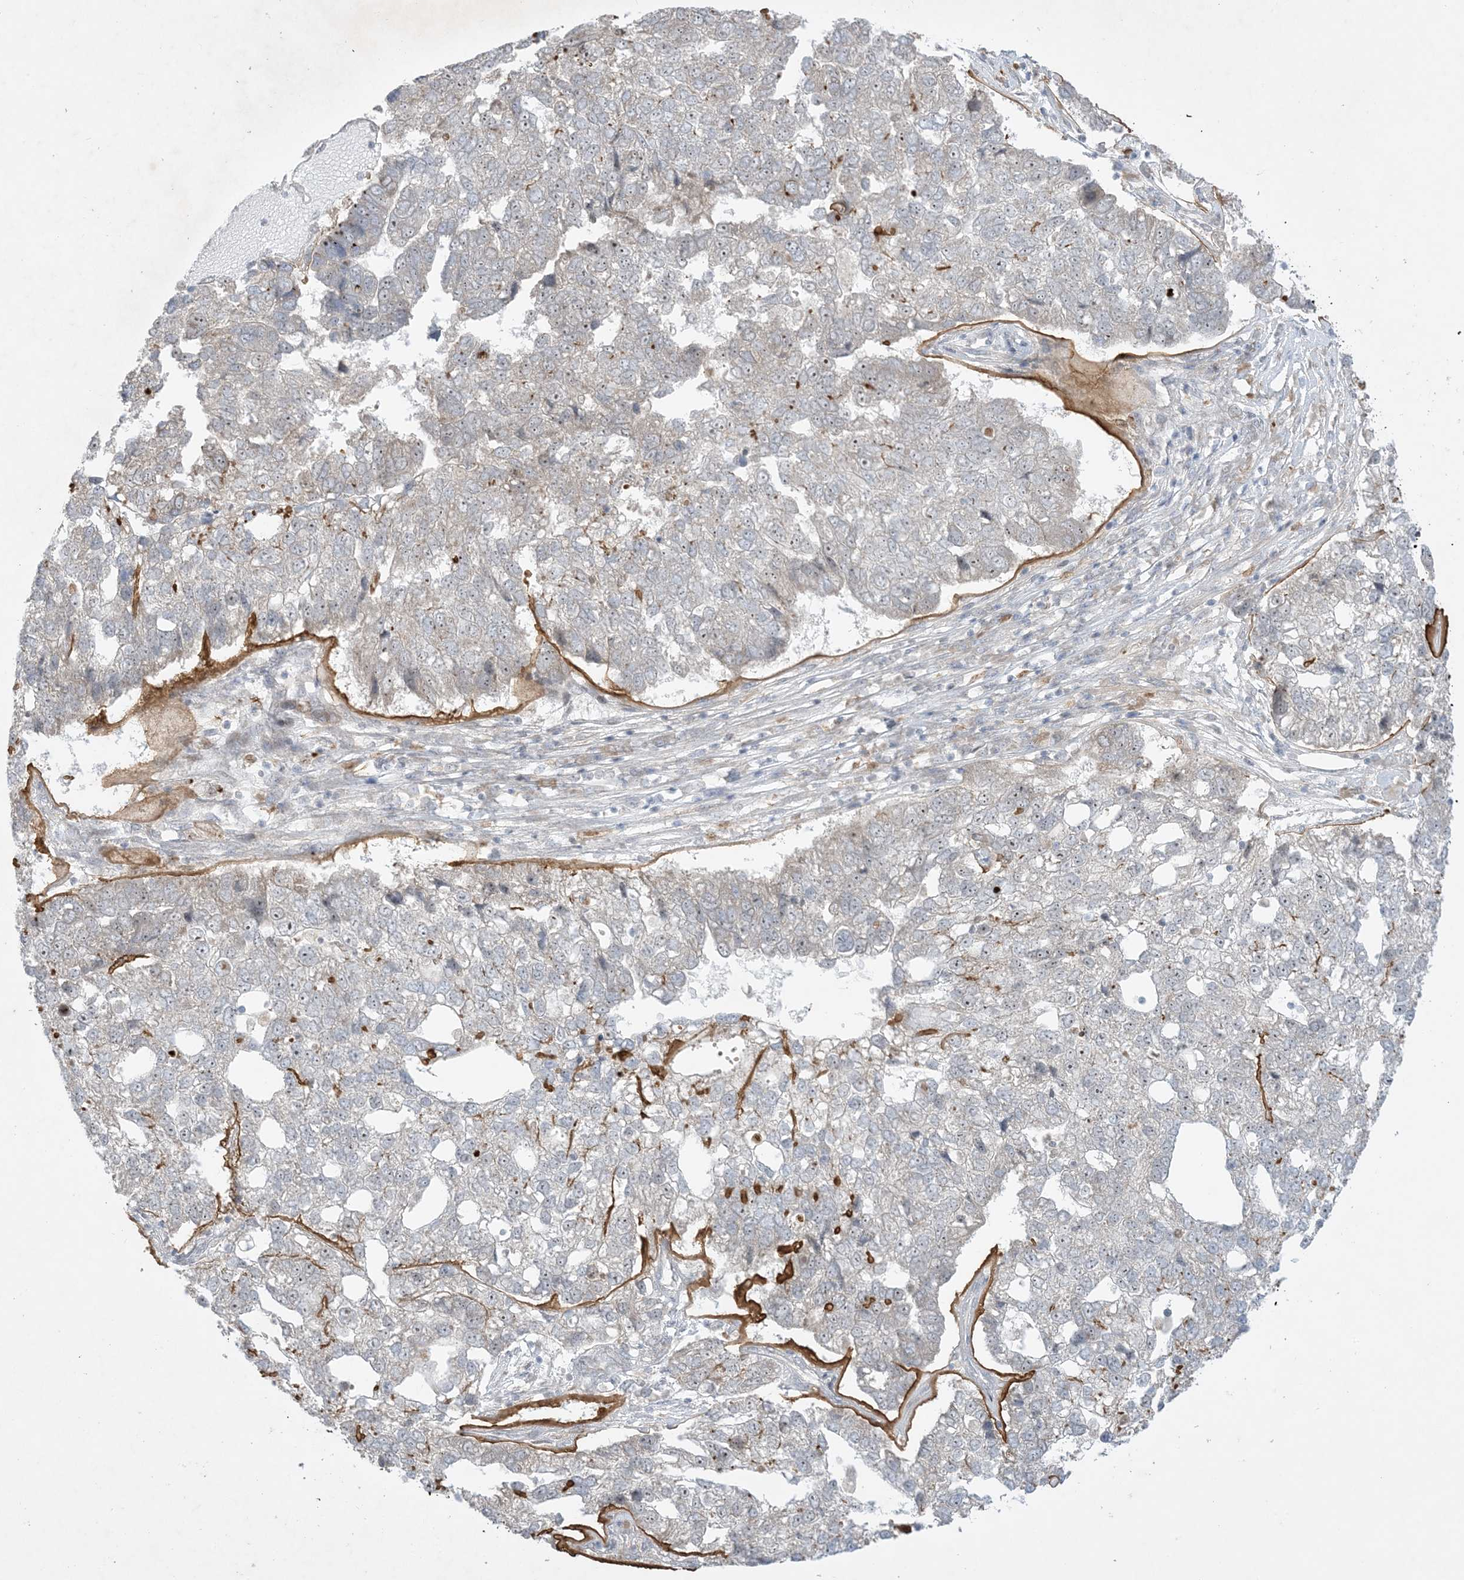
{"staining": {"intensity": "negative", "quantity": "none", "location": "none"}, "tissue": "pancreatic cancer", "cell_type": "Tumor cells", "image_type": "cancer", "snomed": [{"axis": "morphology", "description": "Adenocarcinoma, NOS"}, {"axis": "topography", "description": "Pancreas"}], "caption": "This is a image of immunohistochemistry (IHC) staining of pancreatic cancer (adenocarcinoma), which shows no expression in tumor cells.", "gene": "SOGA3", "patient": {"sex": "female", "age": 61}}